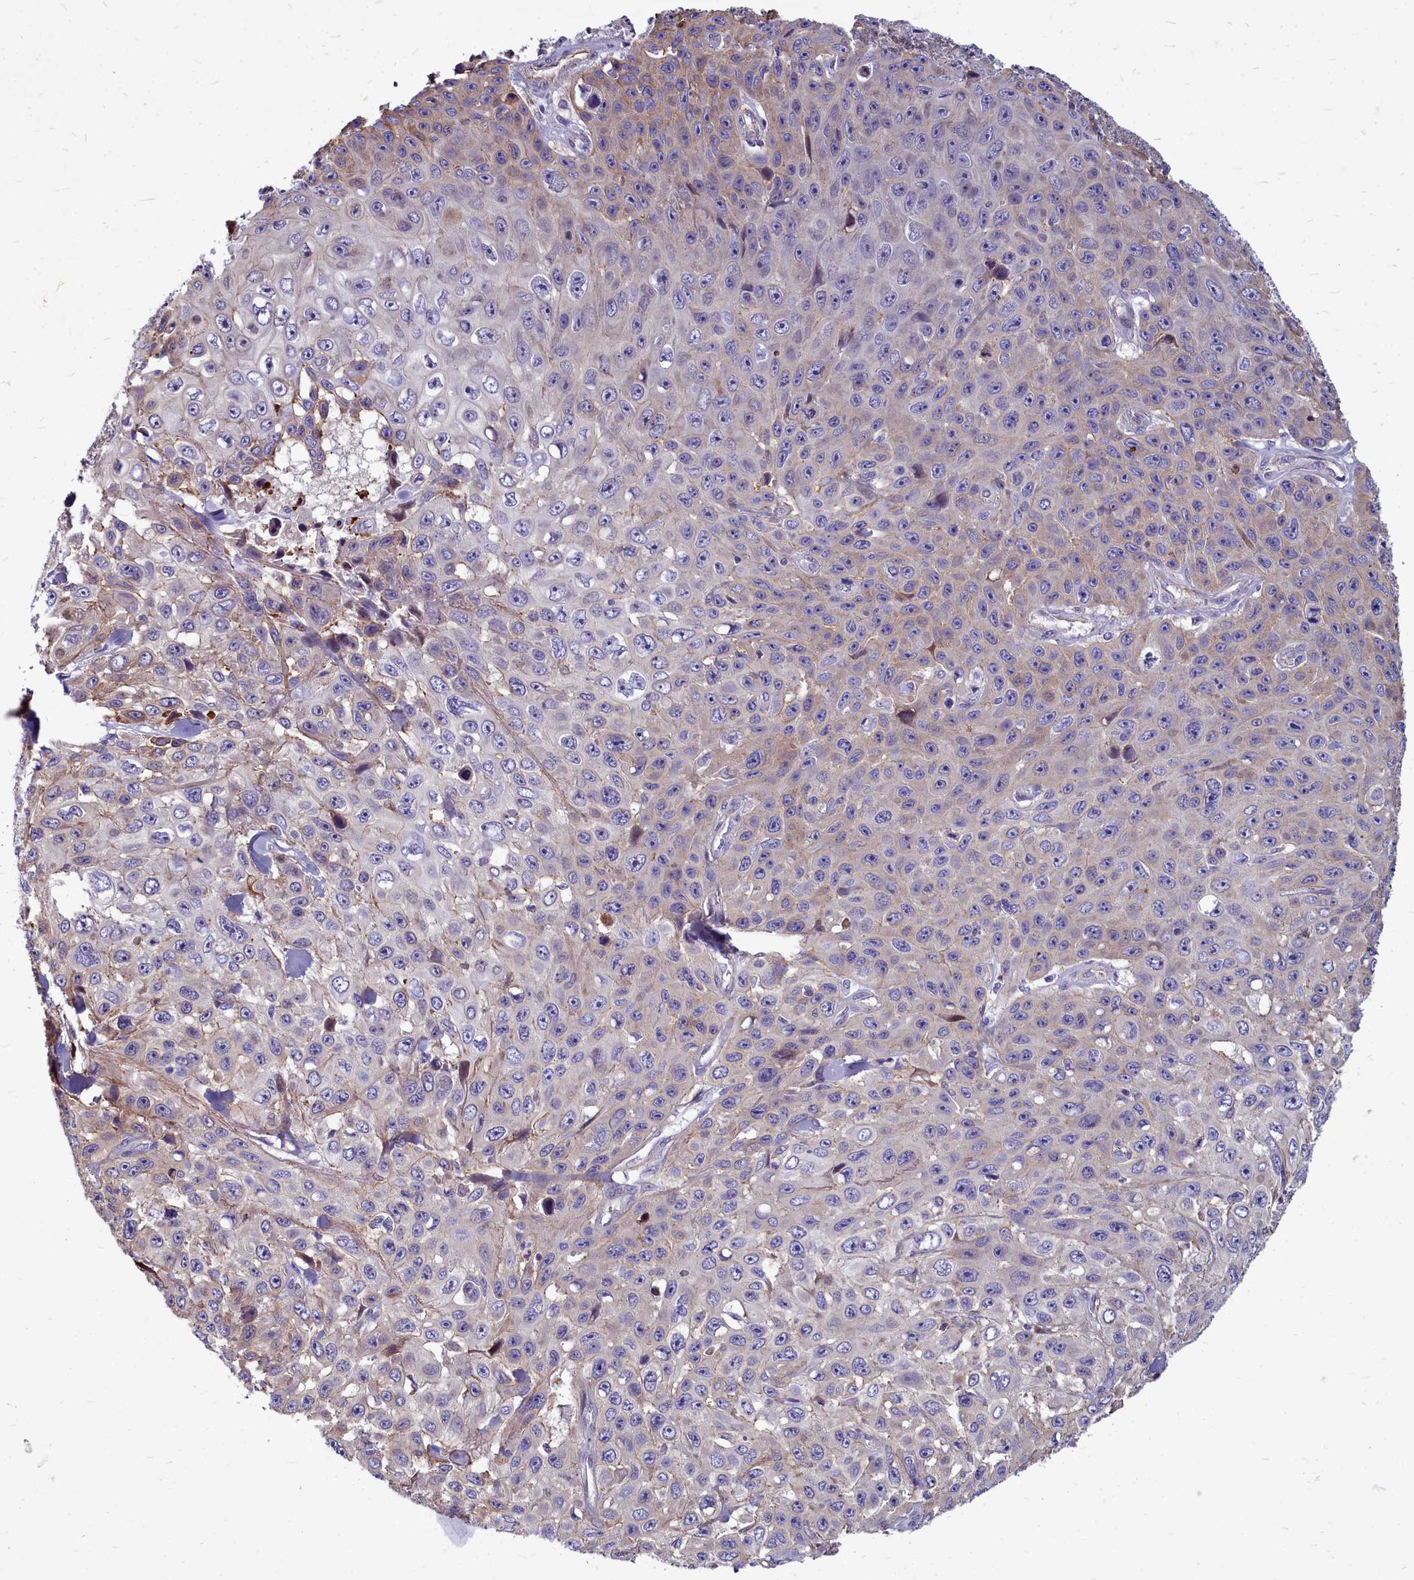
{"staining": {"intensity": "negative", "quantity": "none", "location": "none"}, "tissue": "skin cancer", "cell_type": "Tumor cells", "image_type": "cancer", "snomed": [{"axis": "morphology", "description": "Squamous cell carcinoma, NOS"}, {"axis": "topography", "description": "Skin"}], "caption": "The micrograph reveals no significant staining in tumor cells of skin cancer. The staining was performed using DAB (3,3'-diaminobenzidine) to visualize the protein expression in brown, while the nuclei were stained in blue with hematoxylin (Magnification: 20x).", "gene": "TTC5", "patient": {"sex": "male", "age": 82}}